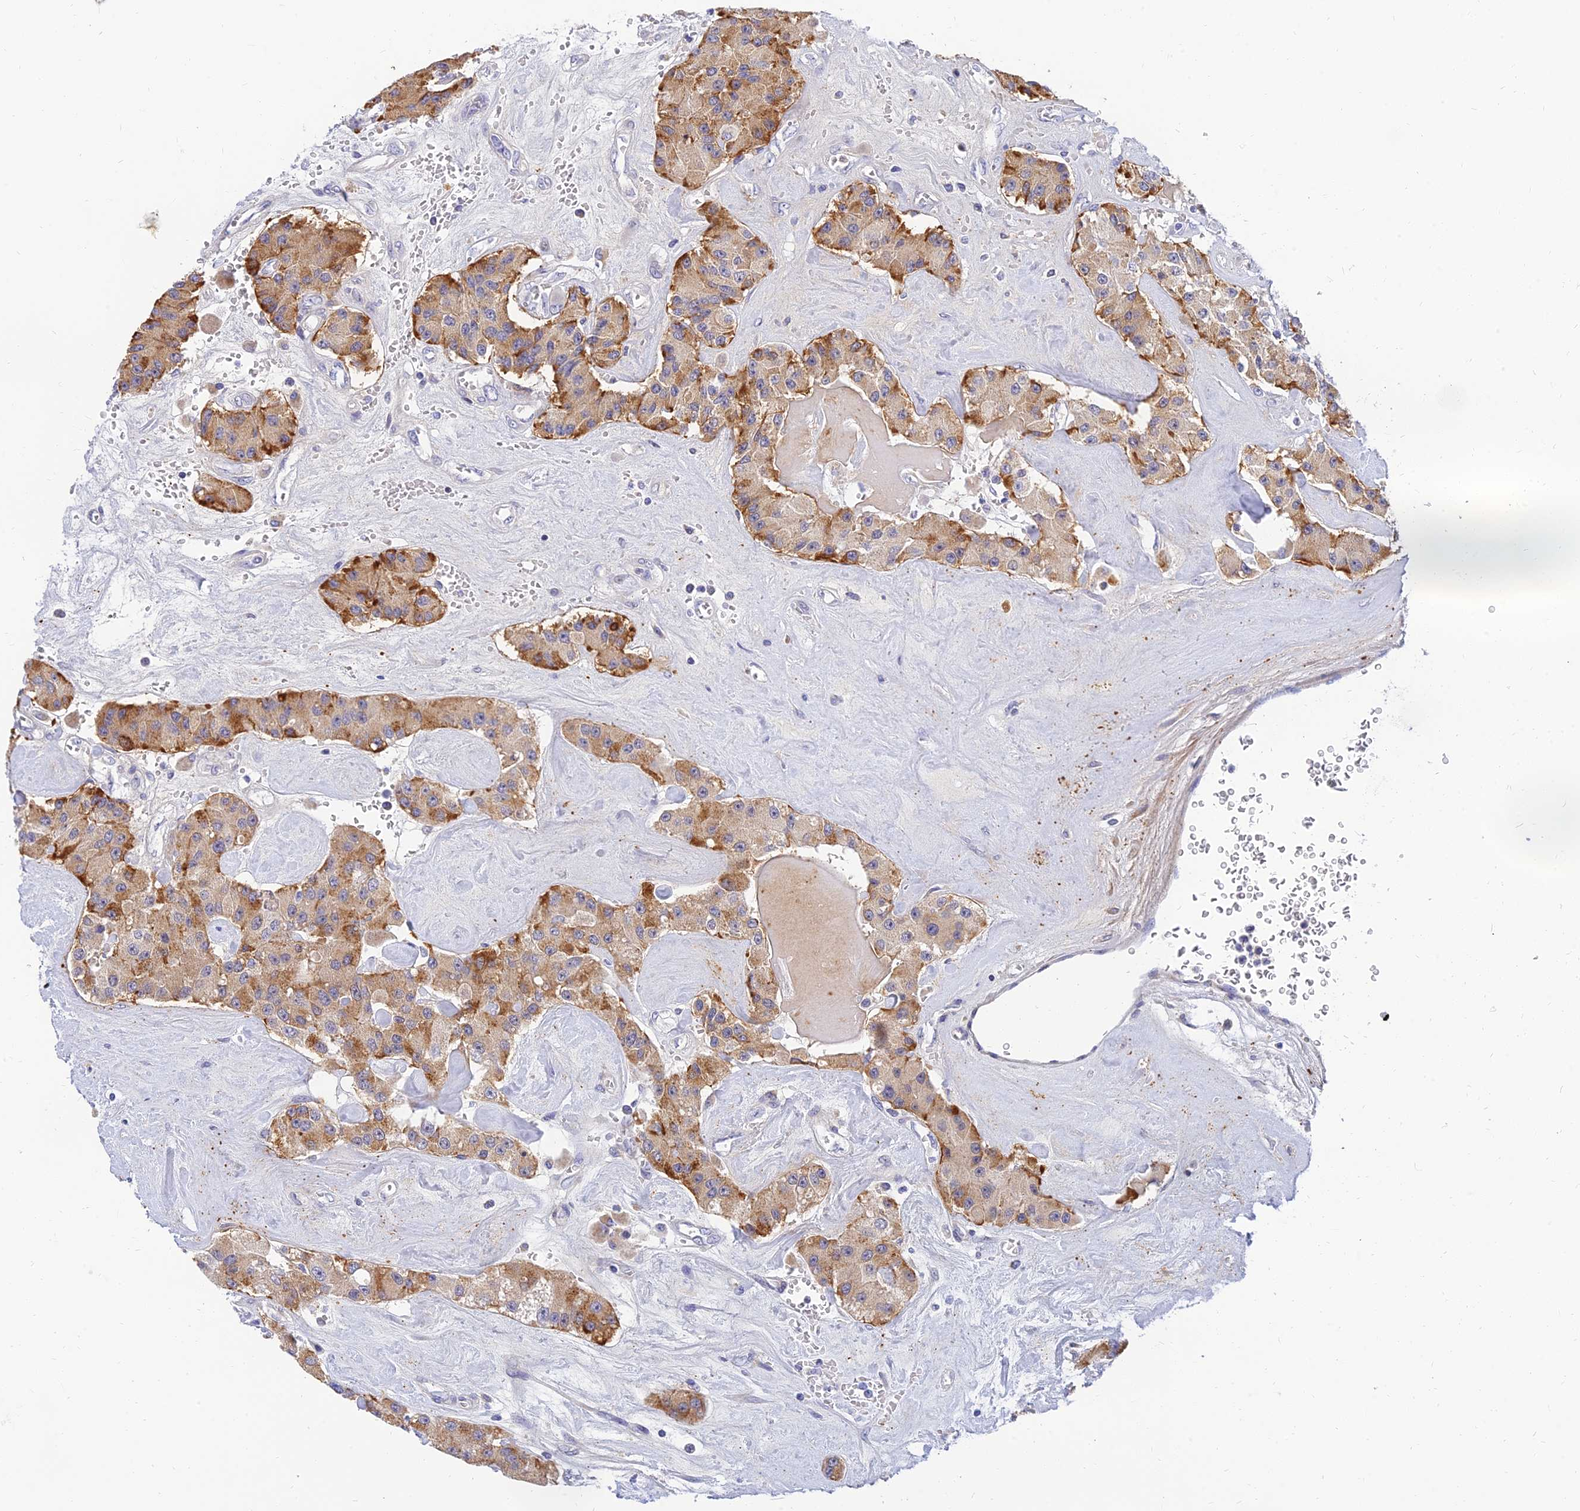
{"staining": {"intensity": "moderate", "quantity": "25%-75%", "location": "cytoplasmic/membranous"}, "tissue": "carcinoid", "cell_type": "Tumor cells", "image_type": "cancer", "snomed": [{"axis": "morphology", "description": "Carcinoid, malignant, NOS"}, {"axis": "topography", "description": "Pancreas"}], "caption": "Immunohistochemical staining of carcinoid demonstrates medium levels of moderate cytoplasmic/membranous protein positivity in approximately 25%-75% of tumor cells.", "gene": "ANKS4B", "patient": {"sex": "male", "age": 41}}